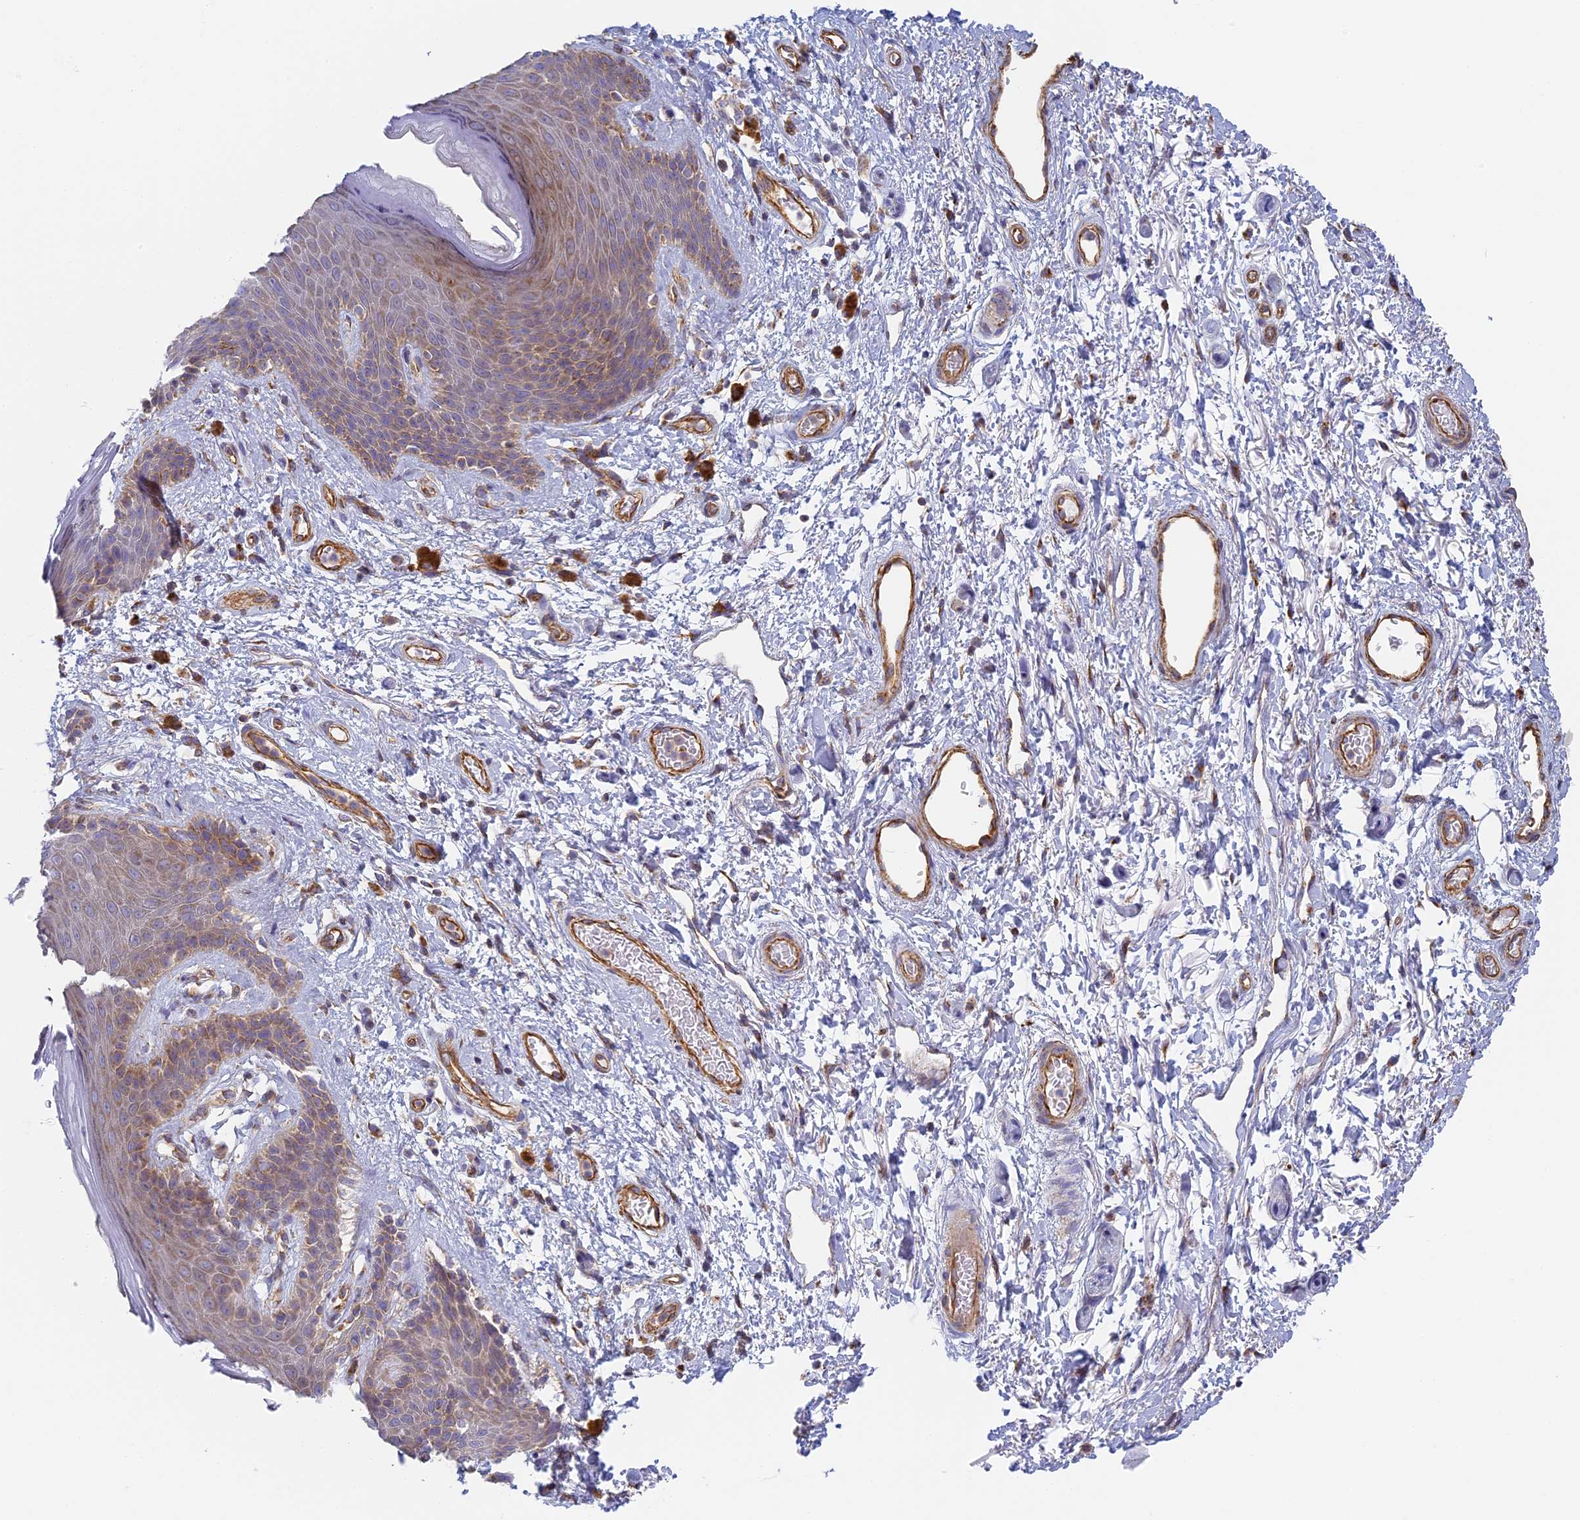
{"staining": {"intensity": "weak", "quantity": "25%-75%", "location": "cytoplasmic/membranous"}, "tissue": "skin", "cell_type": "Epidermal cells", "image_type": "normal", "snomed": [{"axis": "morphology", "description": "Normal tissue, NOS"}, {"axis": "topography", "description": "Anal"}], "caption": "Immunohistochemical staining of unremarkable human skin exhibits 25%-75% levels of weak cytoplasmic/membranous protein positivity in approximately 25%-75% of epidermal cells.", "gene": "DDA1", "patient": {"sex": "female", "age": 46}}